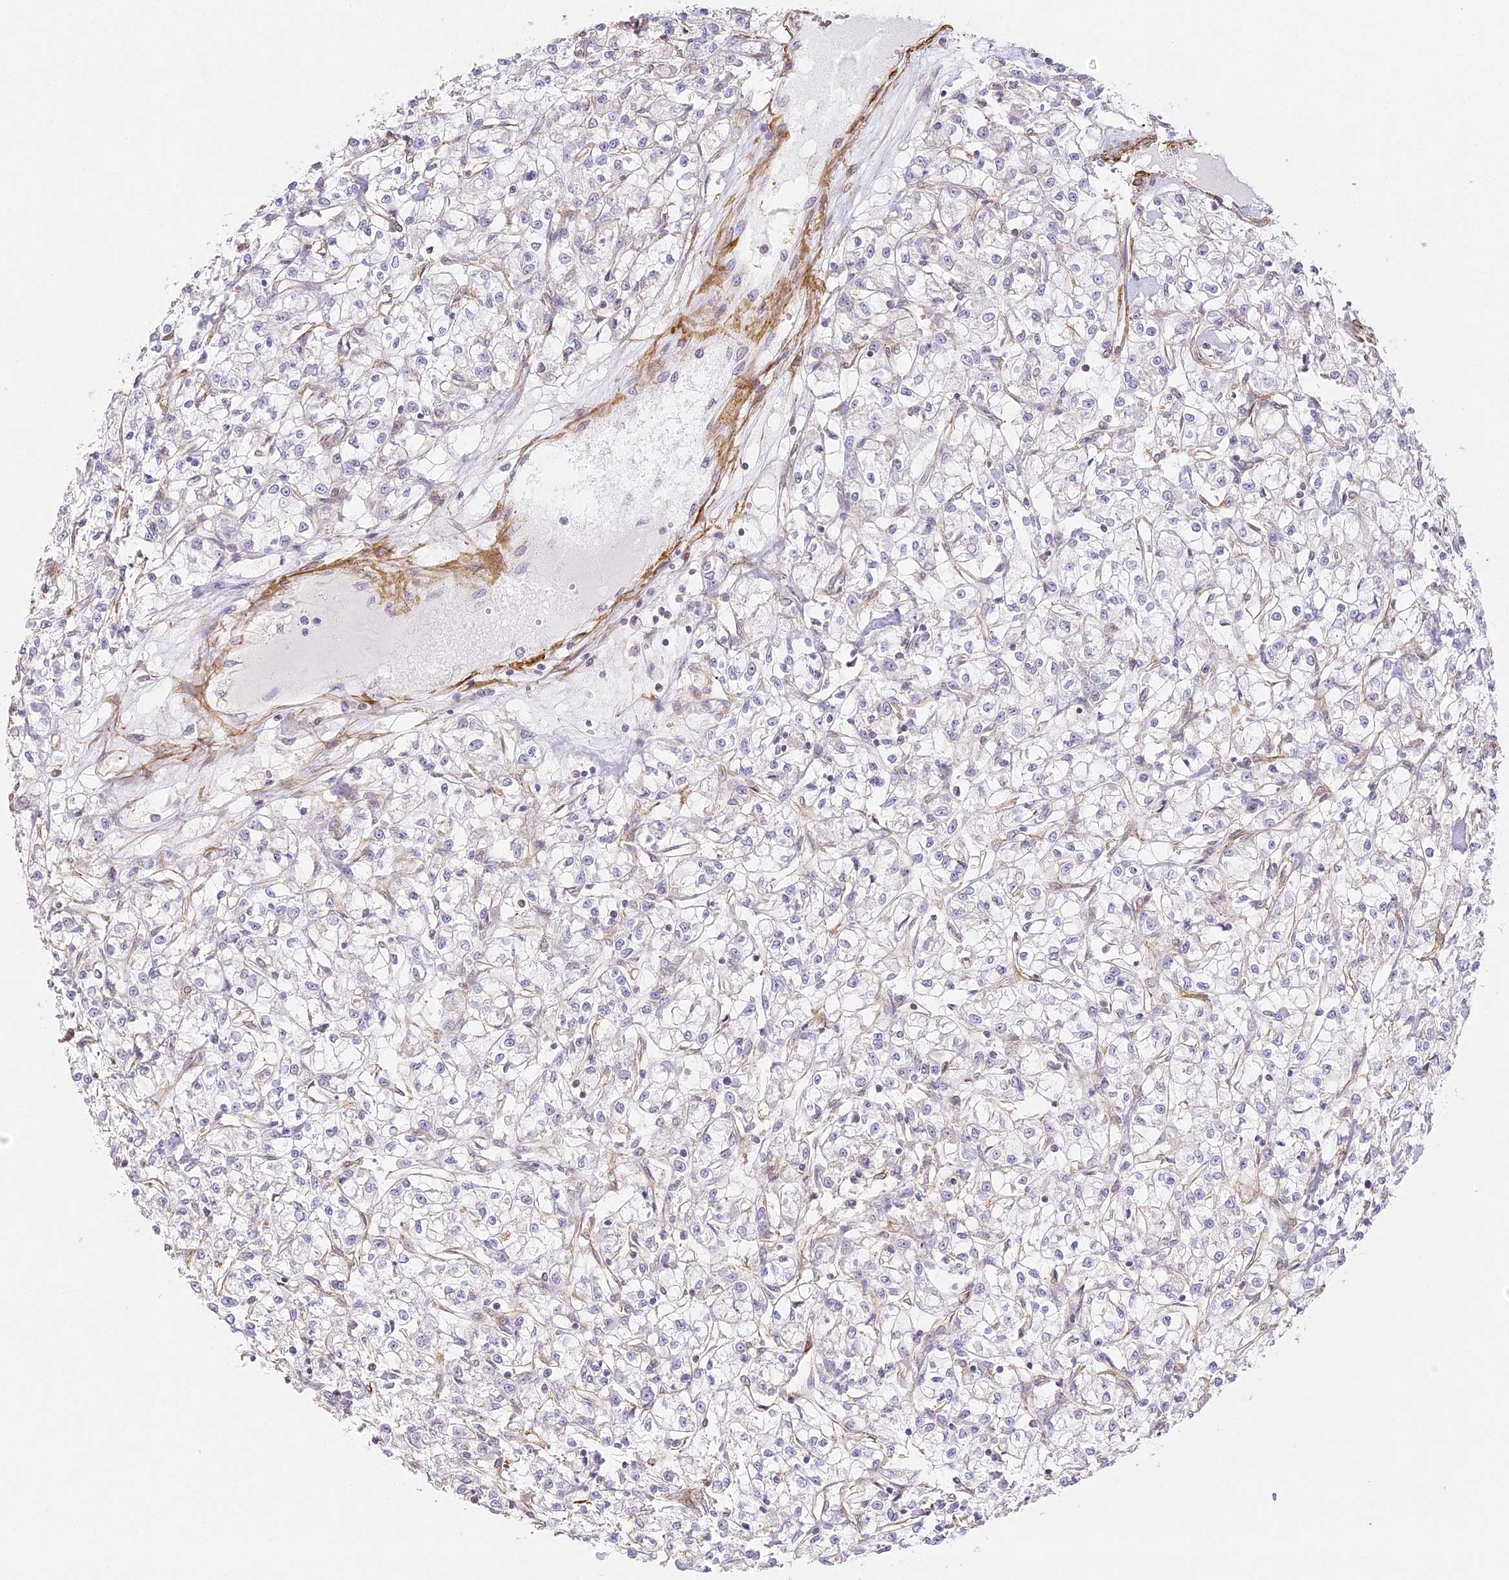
{"staining": {"intensity": "negative", "quantity": "none", "location": "none"}, "tissue": "renal cancer", "cell_type": "Tumor cells", "image_type": "cancer", "snomed": [{"axis": "morphology", "description": "Adenocarcinoma, NOS"}, {"axis": "topography", "description": "Kidney"}], "caption": "Immunohistochemical staining of renal cancer (adenocarcinoma) demonstrates no significant staining in tumor cells.", "gene": "MED28", "patient": {"sex": "female", "age": 59}}